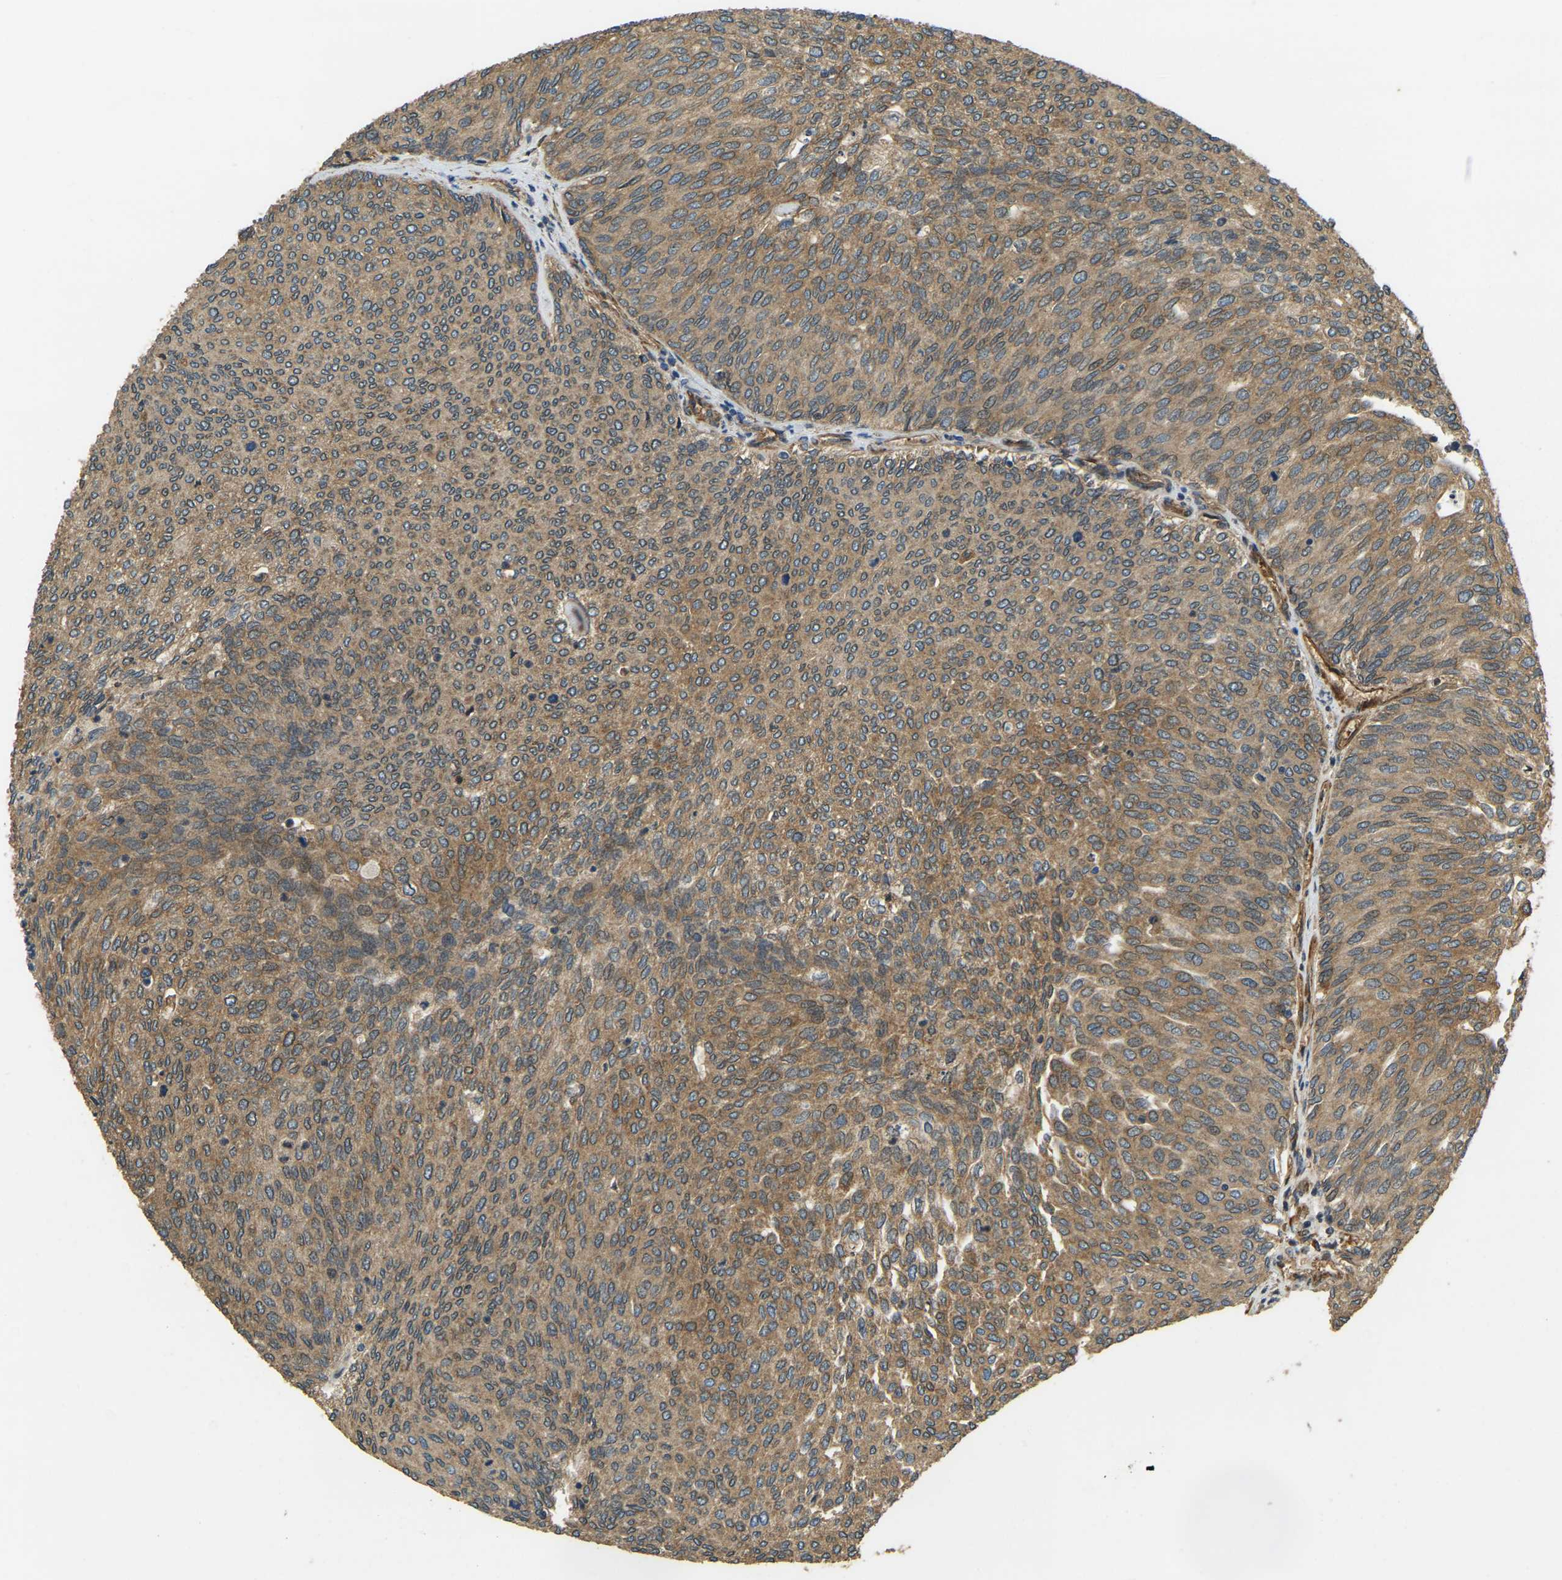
{"staining": {"intensity": "moderate", "quantity": ">75%", "location": "cytoplasmic/membranous"}, "tissue": "urothelial cancer", "cell_type": "Tumor cells", "image_type": "cancer", "snomed": [{"axis": "morphology", "description": "Urothelial carcinoma, Low grade"}, {"axis": "topography", "description": "Urinary bladder"}], "caption": "A medium amount of moderate cytoplasmic/membranous expression is identified in about >75% of tumor cells in urothelial cancer tissue.", "gene": "ERGIC1", "patient": {"sex": "female", "age": 79}}